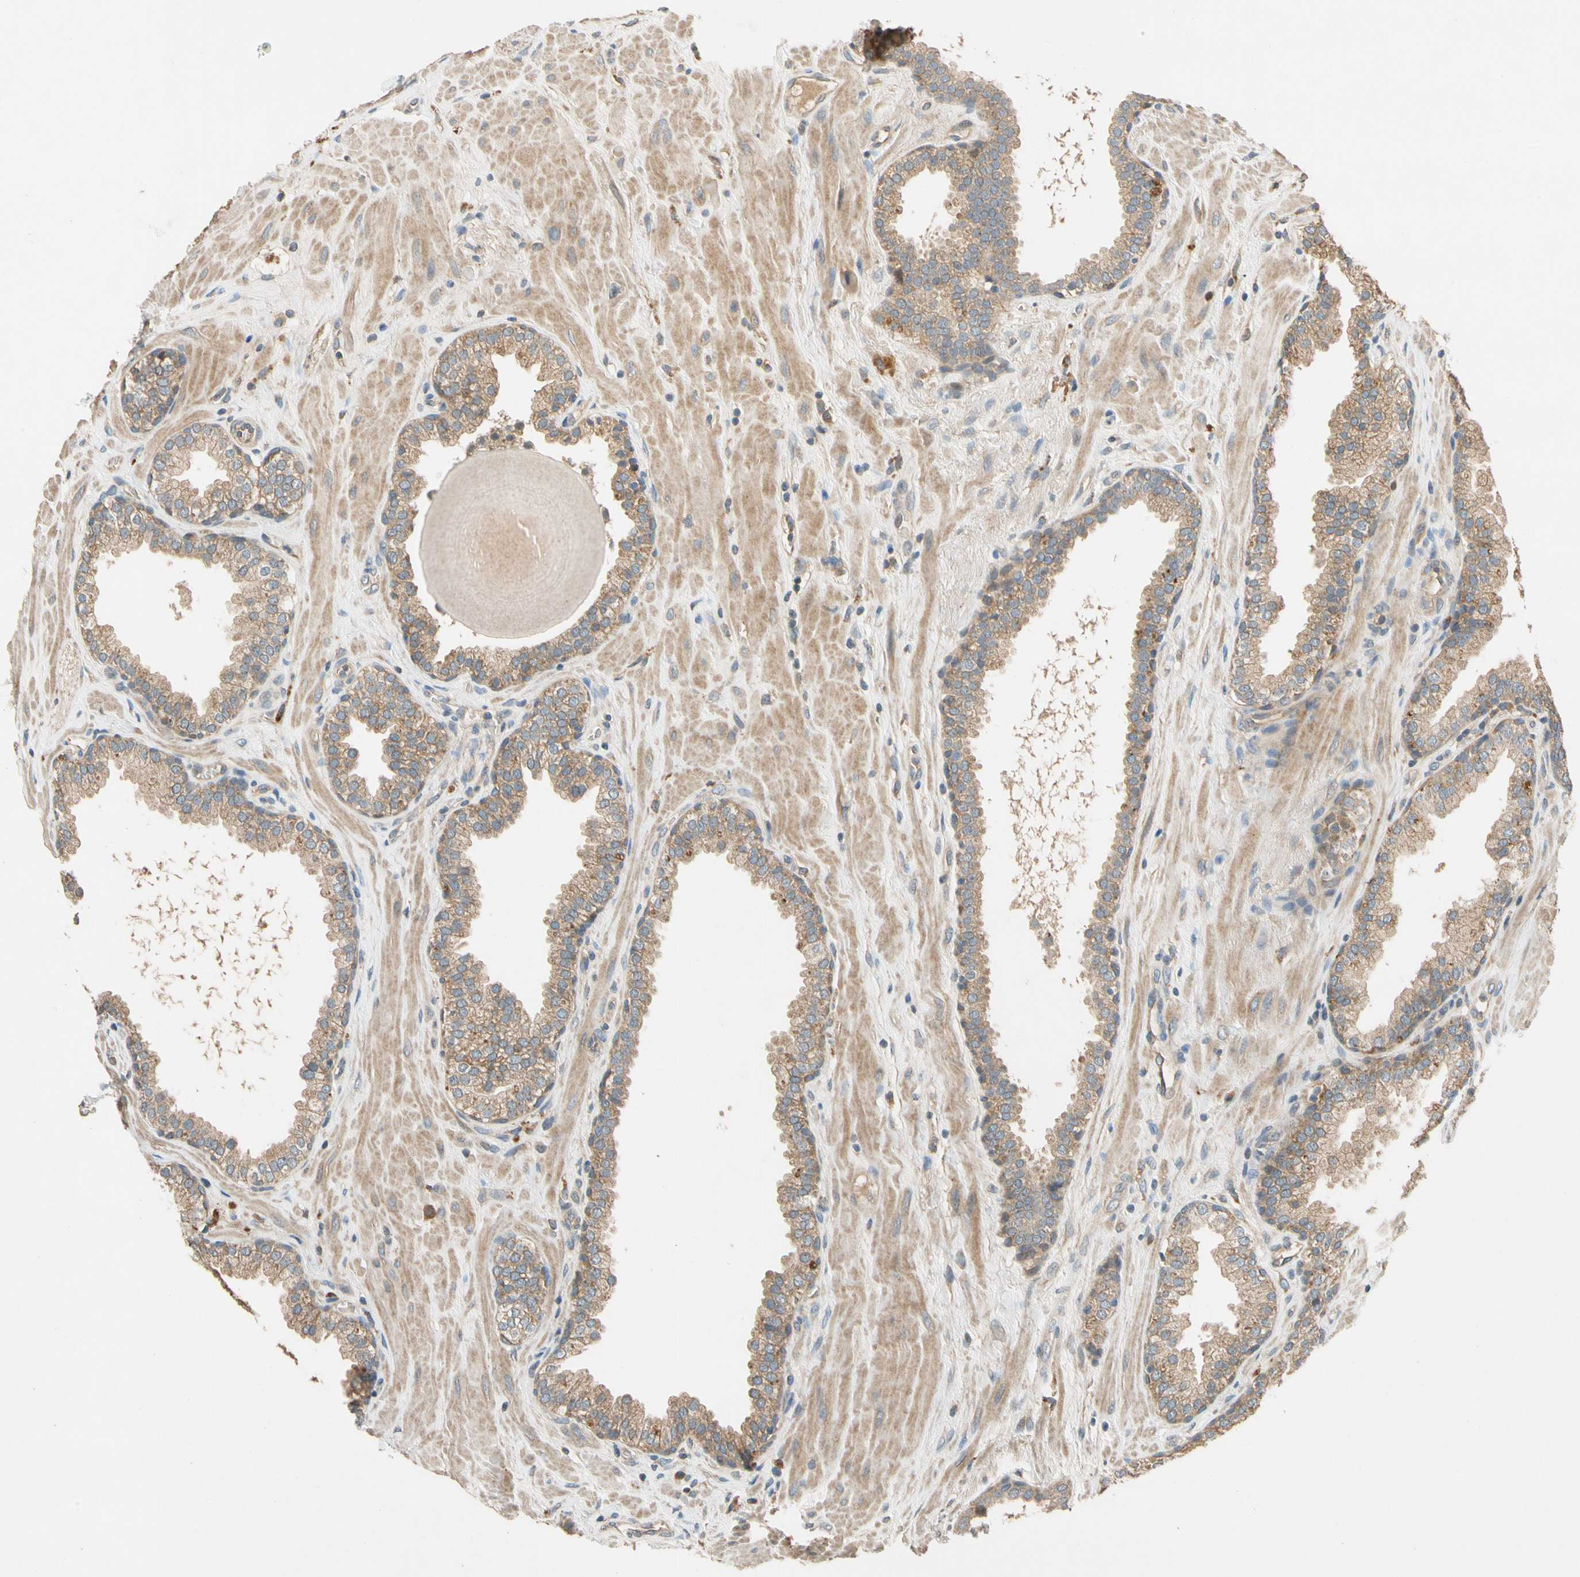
{"staining": {"intensity": "moderate", "quantity": ">75%", "location": "cytoplasmic/membranous"}, "tissue": "prostate", "cell_type": "Glandular cells", "image_type": "normal", "snomed": [{"axis": "morphology", "description": "Normal tissue, NOS"}, {"axis": "topography", "description": "Prostate"}], "caption": "Benign prostate reveals moderate cytoplasmic/membranous expression in about >75% of glandular cells Immunohistochemistry (ihc) stains the protein of interest in brown and the nuclei are stained blue..", "gene": "USP12", "patient": {"sex": "male", "age": 51}}